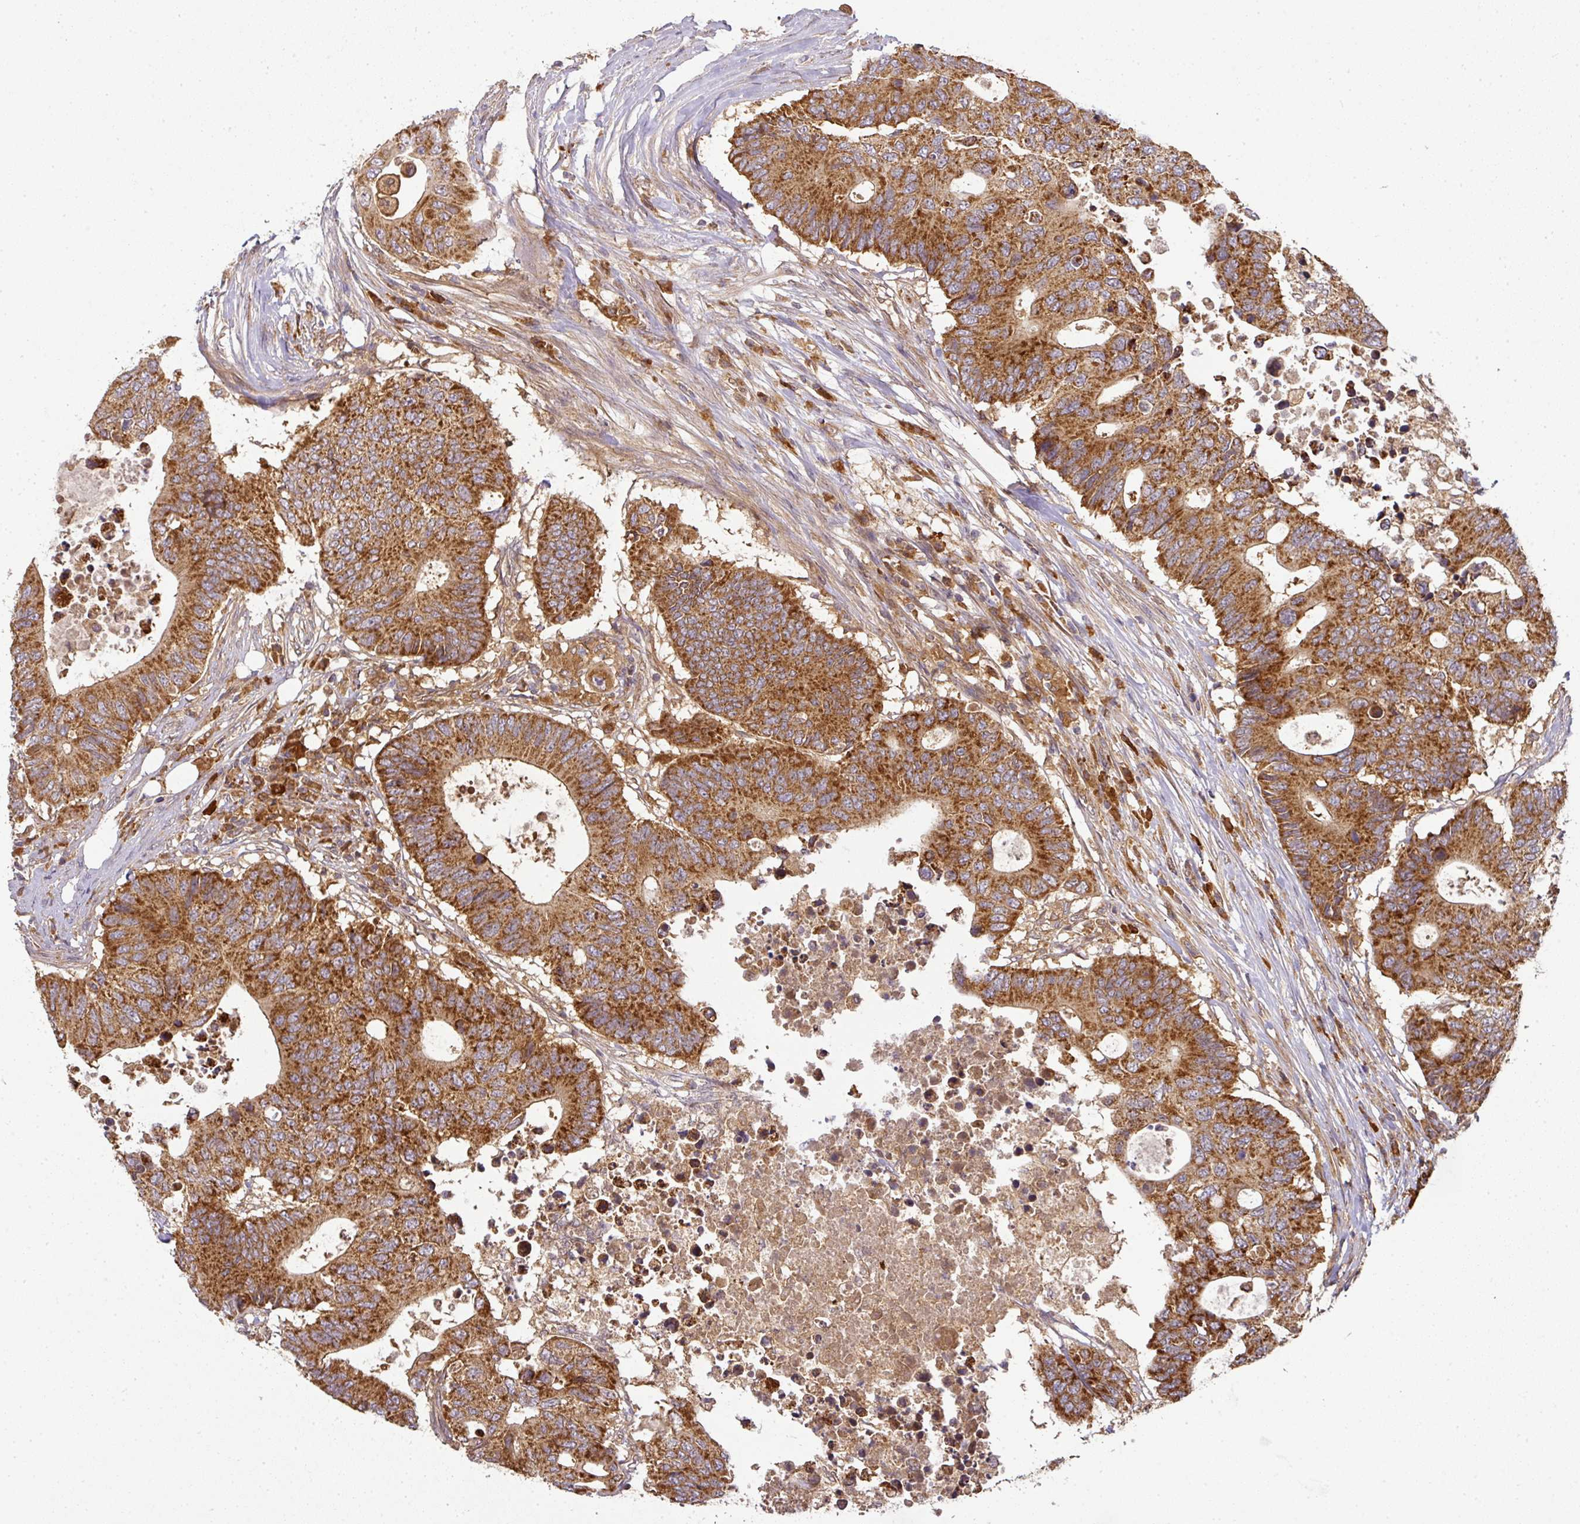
{"staining": {"intensity": "strong", "quantity": ">75%", "location": "cytoplasmic/membranous"}, "tissue": "colorectal cancer", "cell_type": "Tumor cells", "image_type": "cancer", "snomed": [{"axis": "morphology", "description": "Adenocarcinoma, NOS"}, {"axis": "topography", "description": "Colon"}], "caption": "Human colorectal cancer (adenocarcinoma) stained with a brown dye exhibits strong cytoplasmic/membranous positive expression in about >75% of tumor cells.", "gene": "MALSU1", "patient": {"sex": "male", "age": 71}}